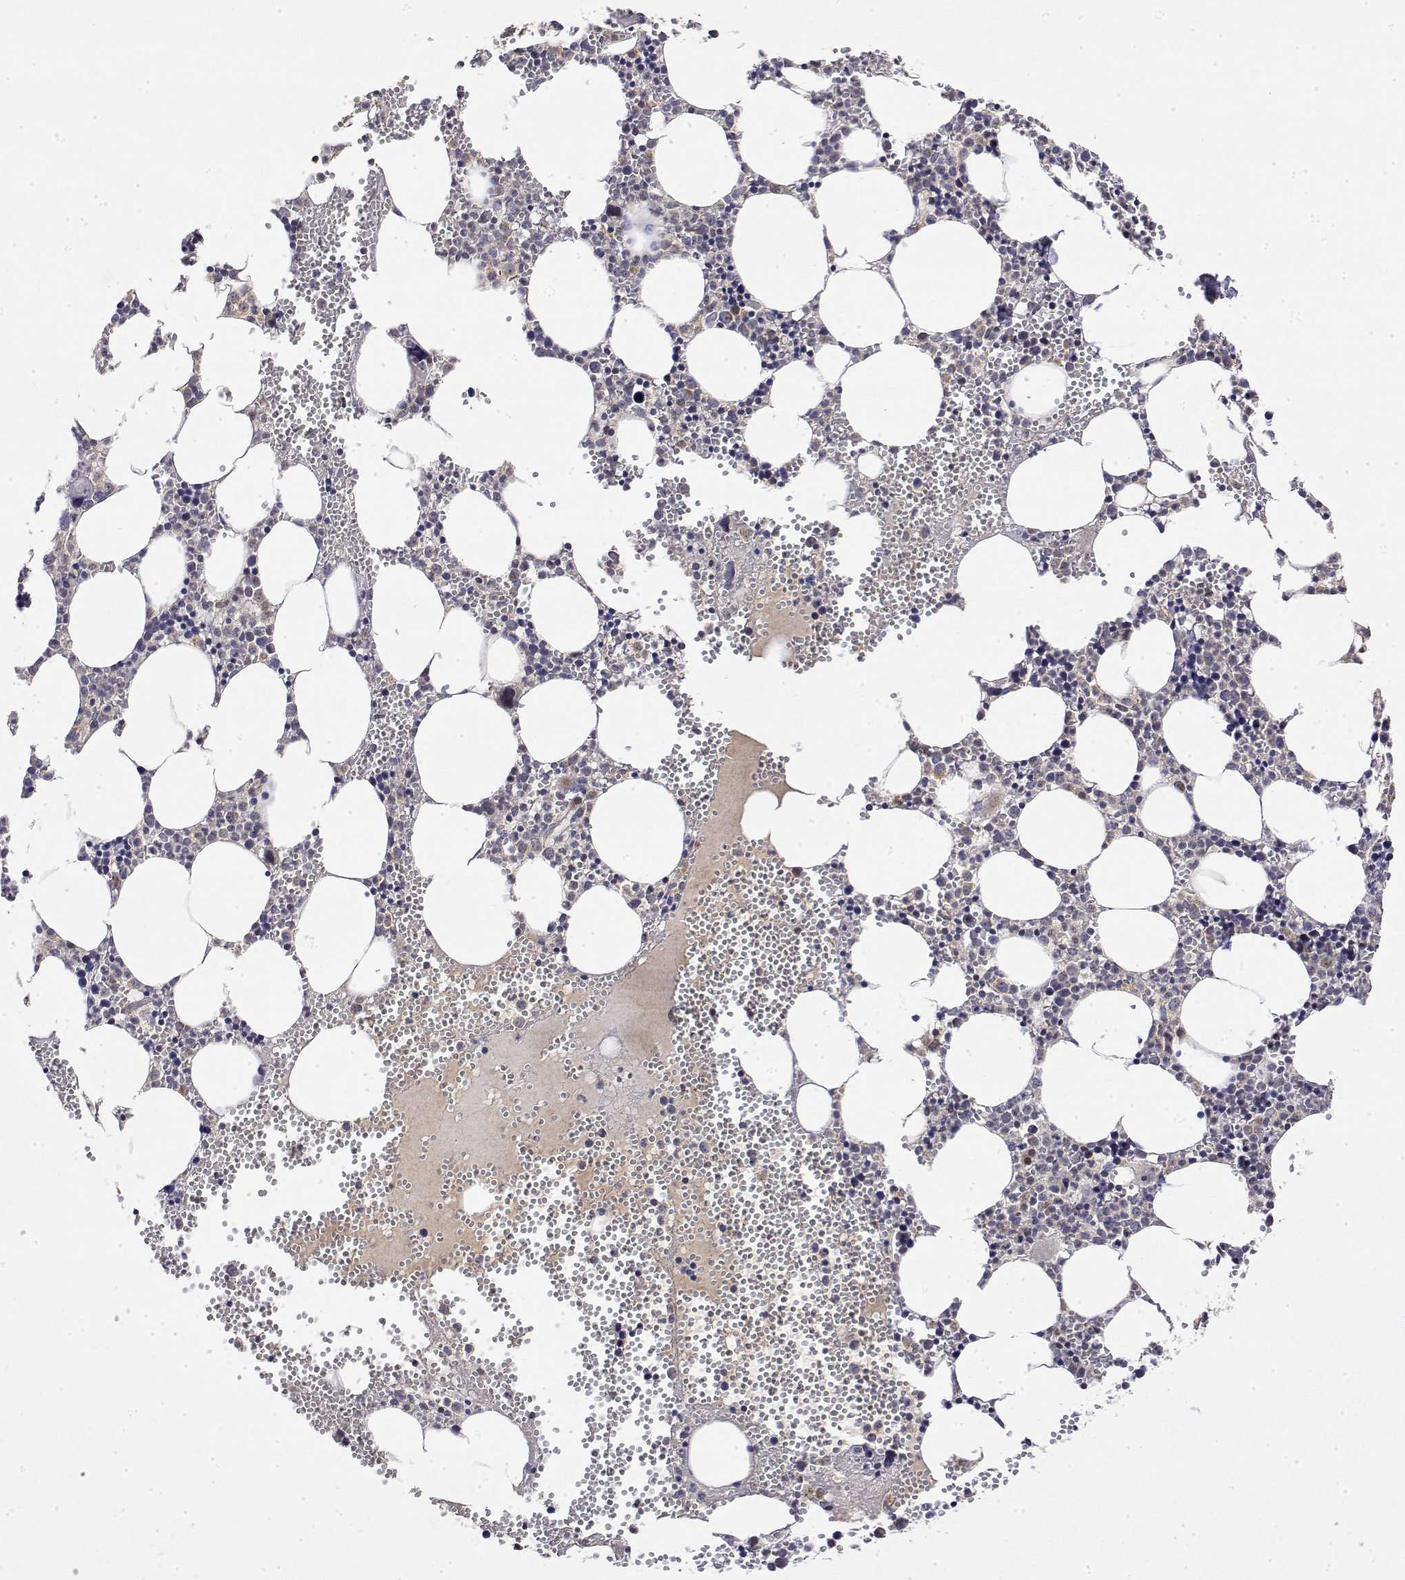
{"staining": {"intensity": "negative", "quantity": "none", "location": "none"}, "tissue": "bone marrow", "cell_type": "Hematopoietic cells", "image_type": "normal", "snomed": [{"axis": "morphology", "description": "Normal tissue, NOS"}, {"axis": "topography", "description": "Bone marrow"}], "caption": "Protein analysis of unremarkable bone marrow reveals no significant positivity in hematopoietic cells. (IHC, brightfield microscopy, high magnification).", "gene": "GADD45GIP1", "patient": {"sex": "male", "age": 89}}